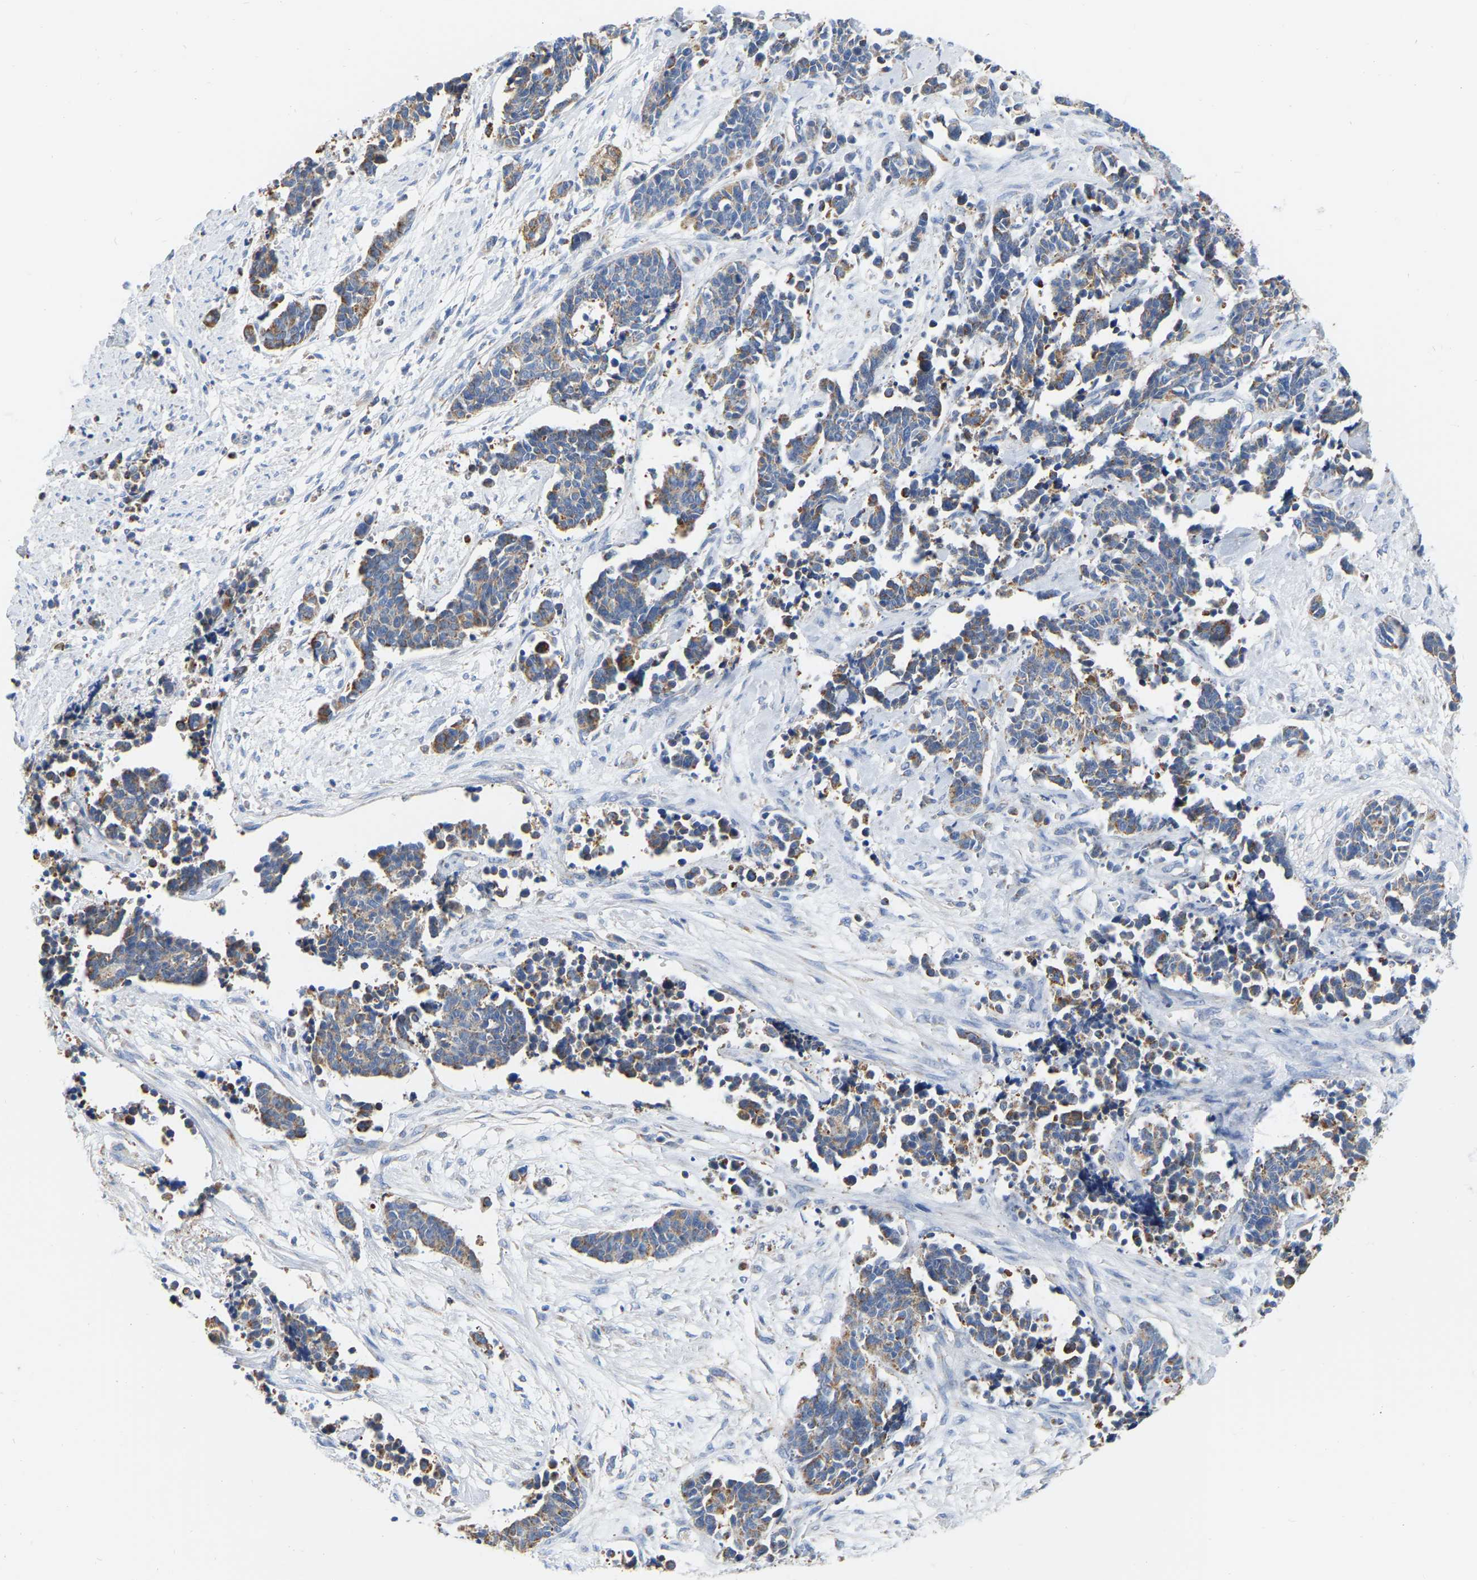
{"staining": {"intensity": "weak", "quantity": "25%-75%", "location": "cytoplasmic/membranous"}, "tissue": "cervical cancer", "cell_type": "Tumor cells", "image_type": "cancer", "snomed": [{"axis": "morphology", "description": "Squamous cell carcinoma, NOS"}, {"axis": "topography", "description": "Cervix"}], "caption": "Immunohistochemistry image of cervical squamous cell carcinoma stained for a protein (brown), which demonstrates low levels of weak cytoplasmic/membranous positivity in approximately 25%-75% of tumor cells.", "gene": "CBLB", "patient": {"sex": "female", "age": 35}}